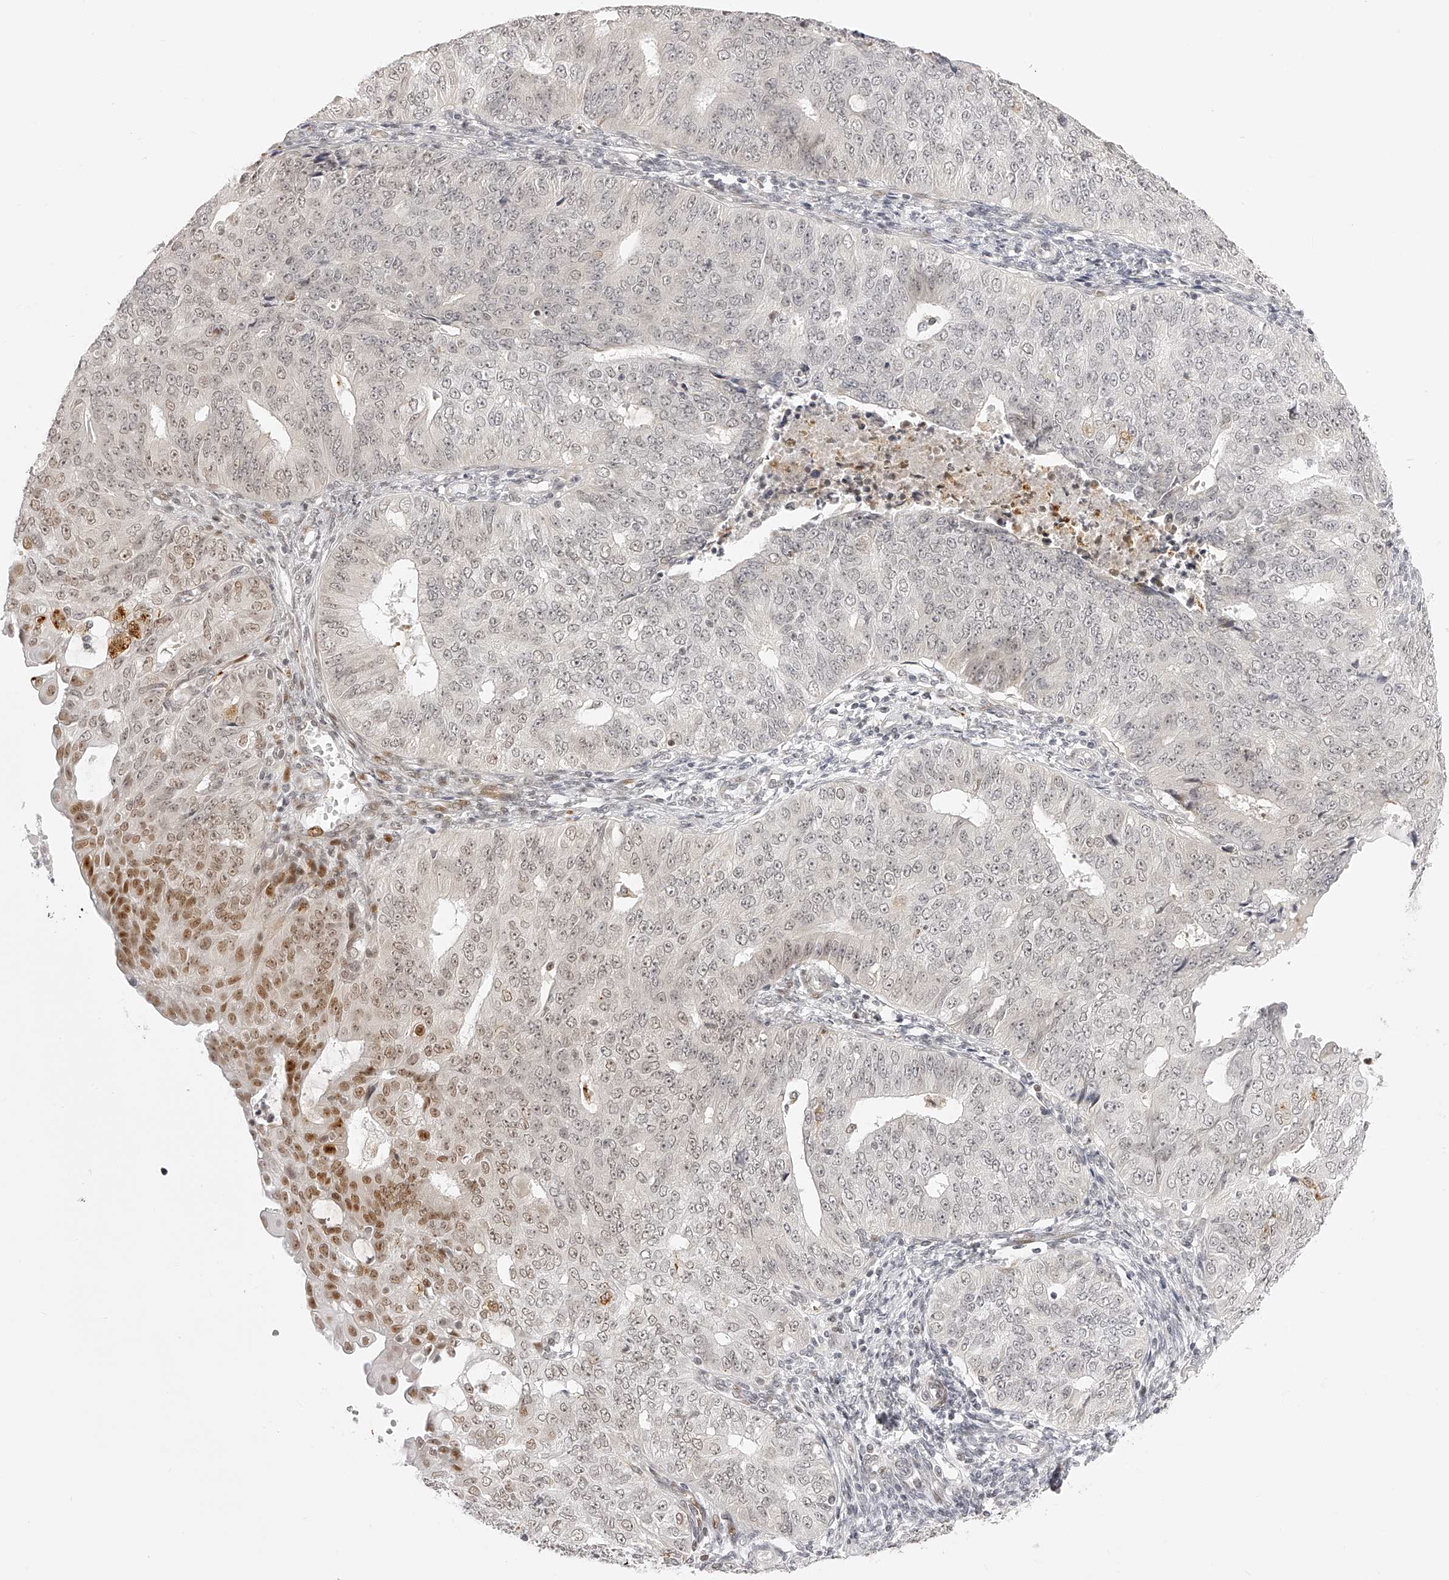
{"staining": {"intensity": "weak", "quantity": "25%-75%", "location": "nuclear"}, "tissue": "endometrial cancer", "cell_type": "Tumor cells", "image_type": "cancer", "snomed": [{"axis": "morphology", "description": "Adenocarcinoma, NOS"}, {"axis": "topography", "description": "Endometrium"}], "caption": "Immunohistochemistry photomicrograph of human endometrial adenocarcinoma stained for a protein (brown), which displays low levels of weak nuclear expression in approximately 25%-75% of tumor cells.", "gene": "PLEKHG1", "patient": {"sex": "female", "age": 32}}